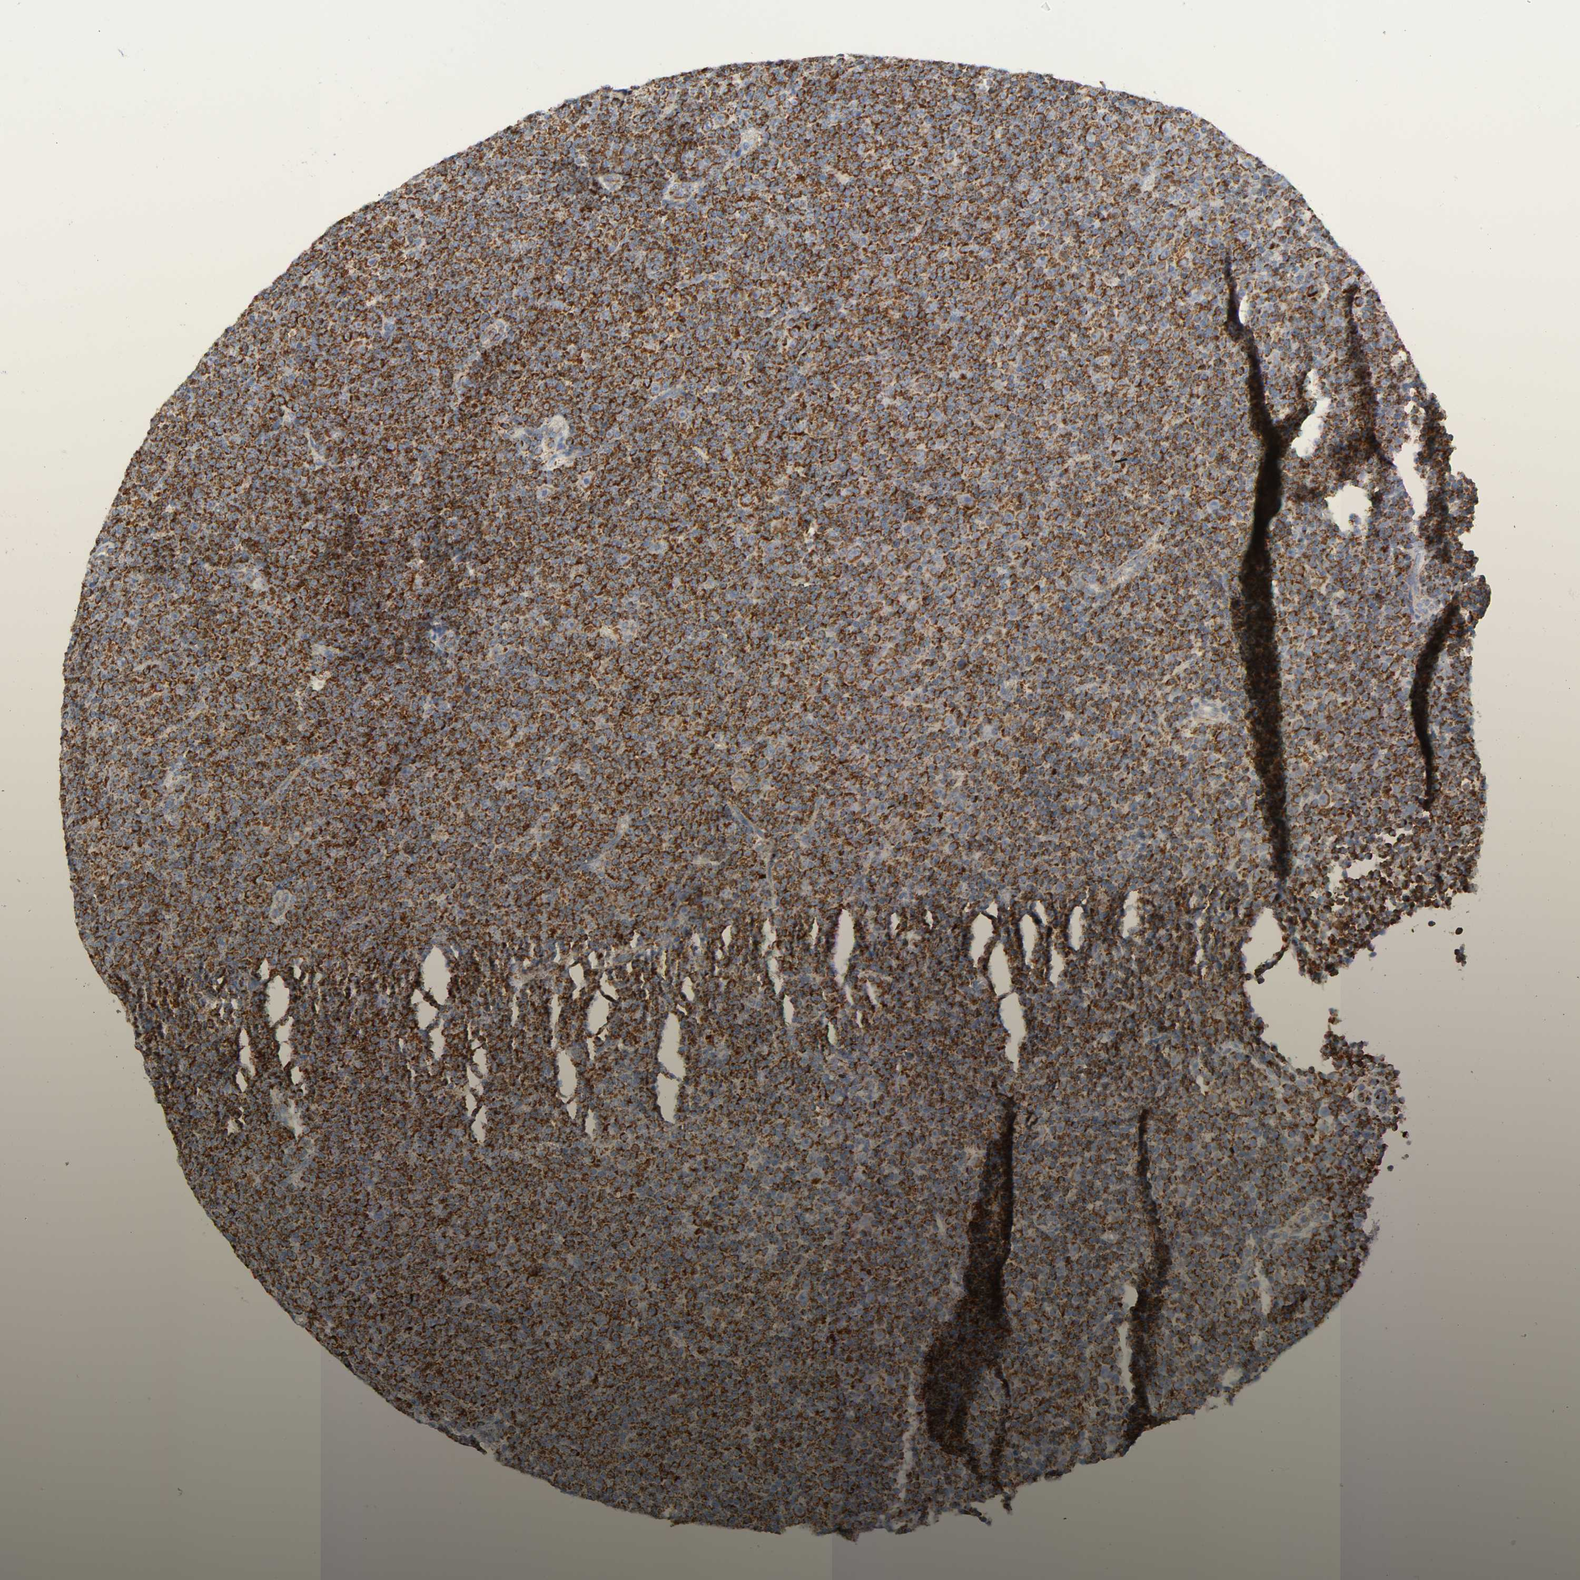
{"staining": {"intensity": "strong", "quantity": ">75%", "location": "cytoplasmic/membranous"}, "tissue": "lymphoma", "cell_type": "Tumor cells", "image_type": "cancer", "snomed": [{"axis": "morphology", "description": "Malignant lymphoma, non-Hodgkin's type, Low grade"}, {"axis": "topography", "description": "Lymph node"}], "caption": "Brown immunohistochemical staining in human malignant lymphoma, non-Hodgkin's type (low-grade) demonstrates strong cytoplasmic/membranous positivity in about >75% of tumor cells. (DAB (3,3'-diaminobenzidine) IHC, brown staining for protein, blue staining for nuclei).", "gene": "BAK1", "patient": {"sex": "female", "age": 67}}